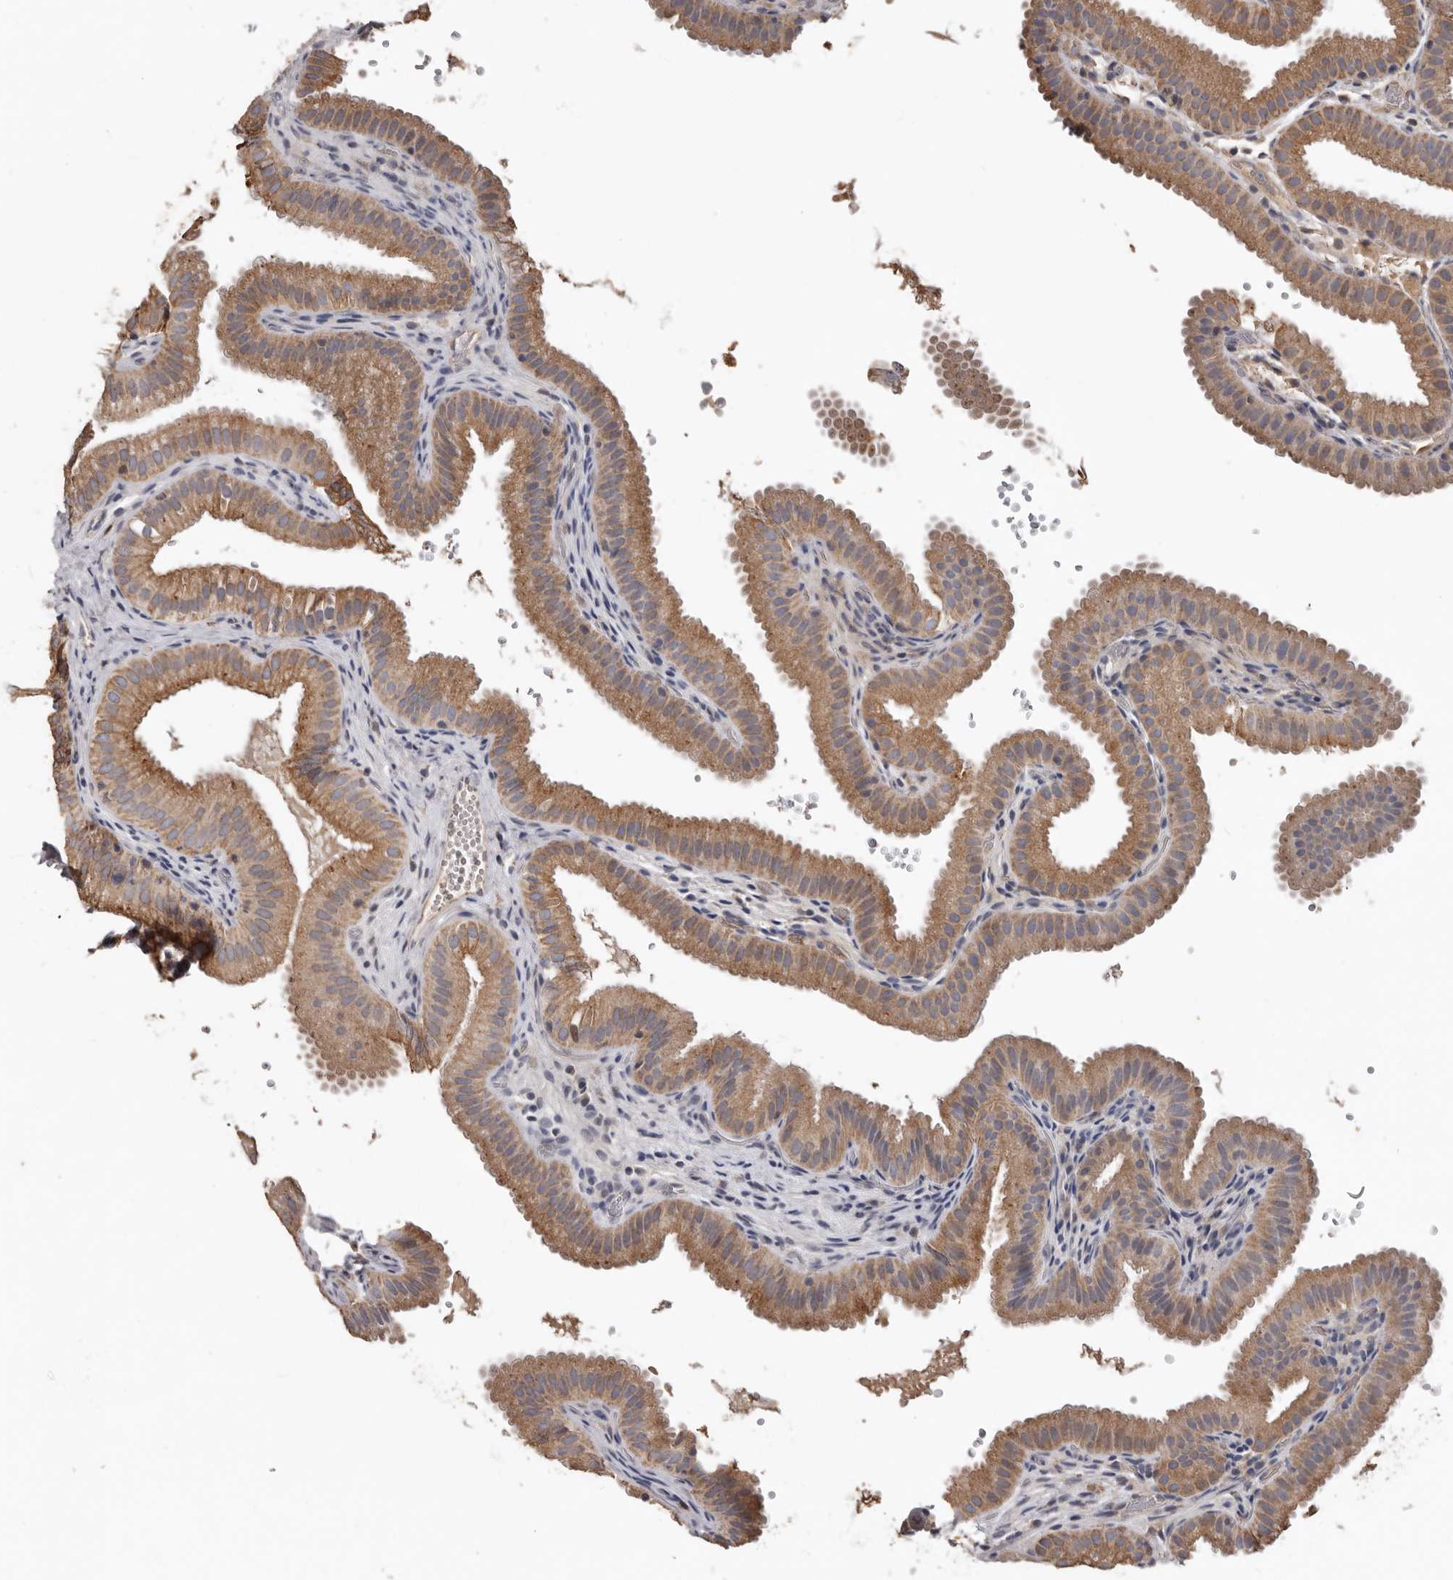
{"staining": {"intensity": "moderate", "quantity": ">75%", "location": "cytoplasmic/membranous"}, "tissue": "gallbladder", "cell_type": "Glandular cells", "image_type": "normal", "snomed": [{"axis": "morphology", "description": "Normal tissue, NOS"}, {"axis": "topography", "description": "Gallbladder"}], "caption": "An image showing moderate cytoplasmic/membranous expression in approximately >75% of glandular cells in benign gallbladder, as visualized by brown immunohistochemical staining.", "gene": "NMUR1", "patient": {"sex": "female", "age": 30}}